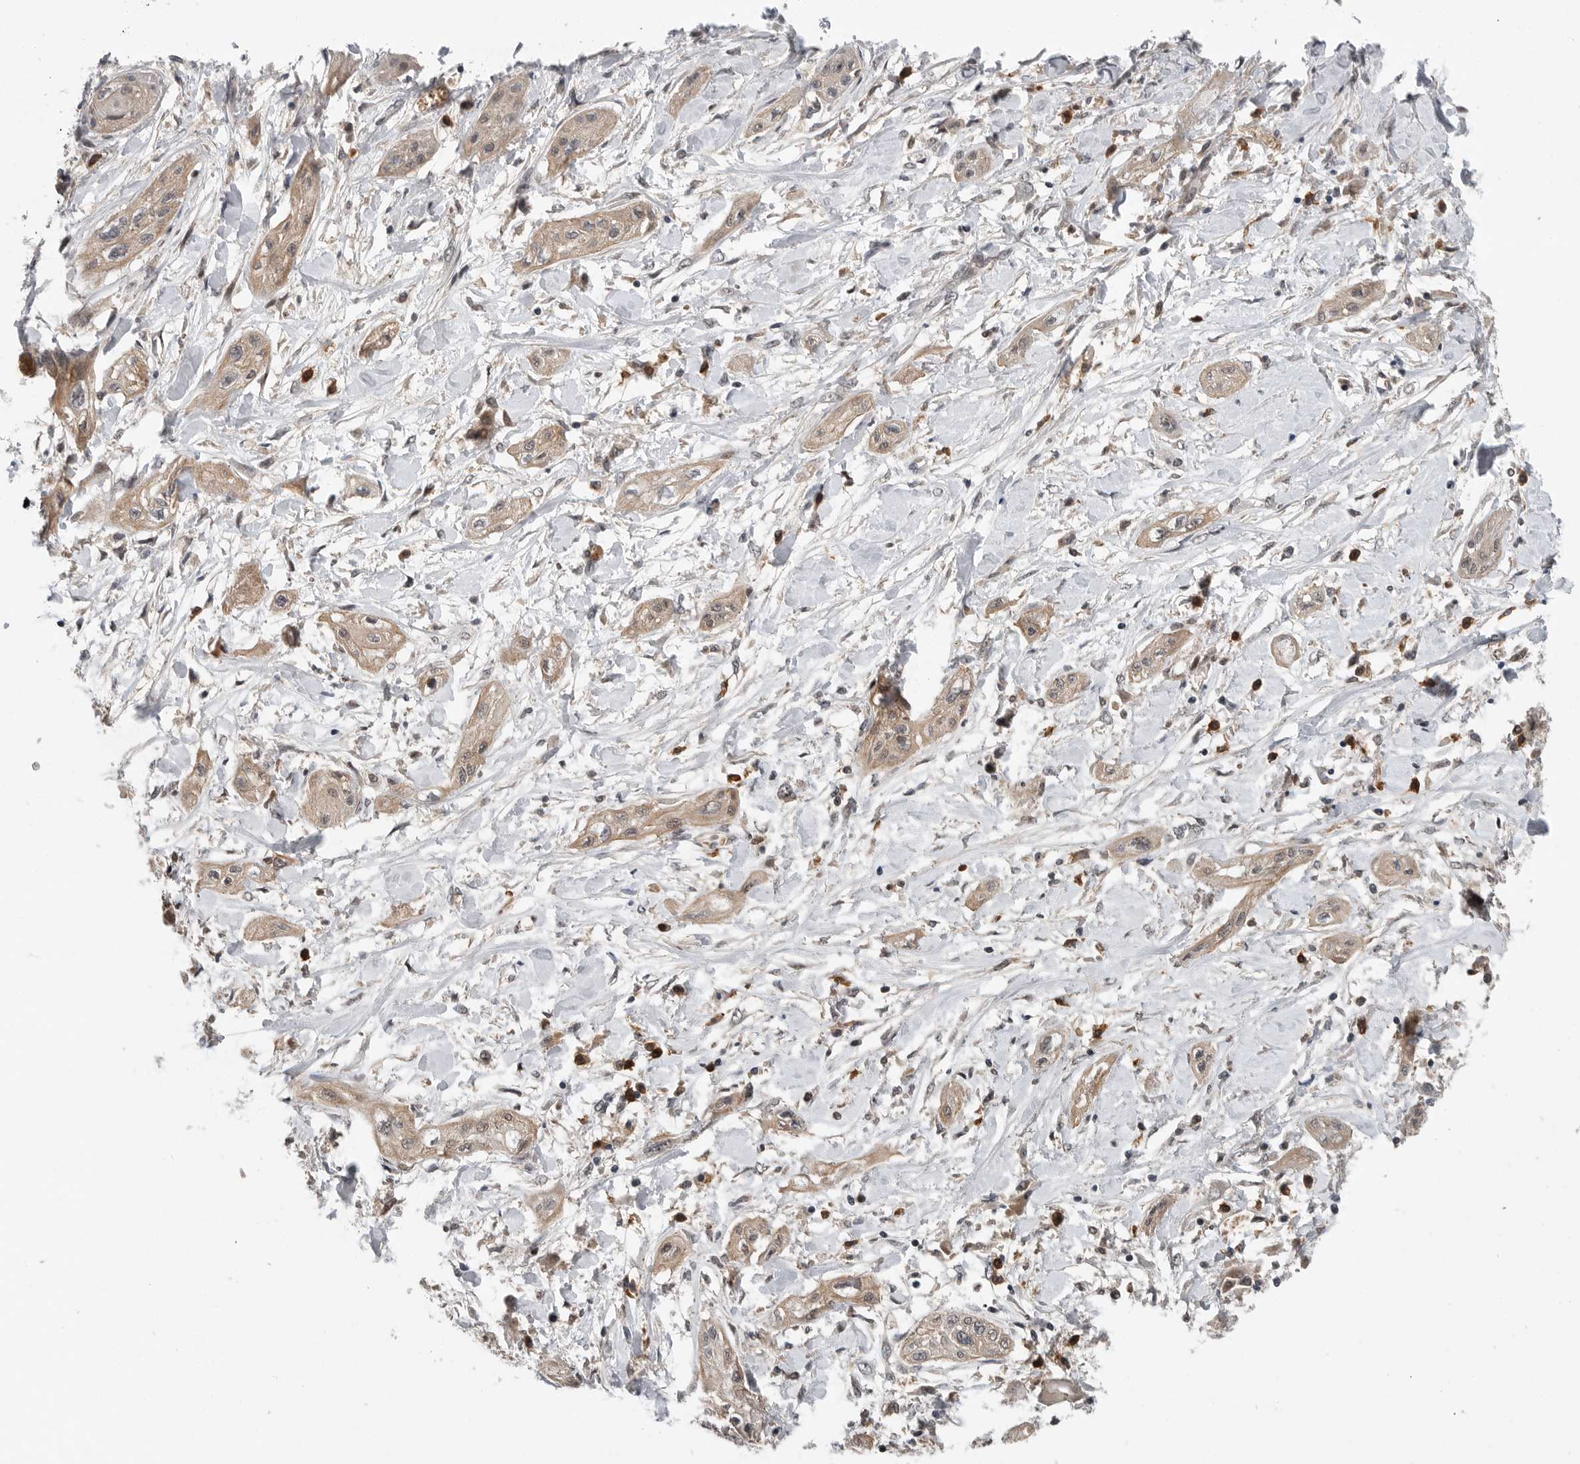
{"staining": {"intensity": "weak", "quantity": ">75%", "location": "cytoplasmic/membranous"}, "tissue": "lung cancer", "cell_type": "Tumor cells", "image_type": "cancer", "snomed": [{"axis": "morphology", "description": "Squamous cell carcinoma, NOS"}, {"axis": "topography", "description": "Lung"}], "caption": "Protein staining displays weak cytoplasmic/membranous positivity in about >75% of tumor cells in lung cancer. (DAB (3,3'-diaminobenzidine) IHC with brightfield microscopy, high magnification).", "gene": "SCP2", "patient": {"sex": "female", "age": 47}}